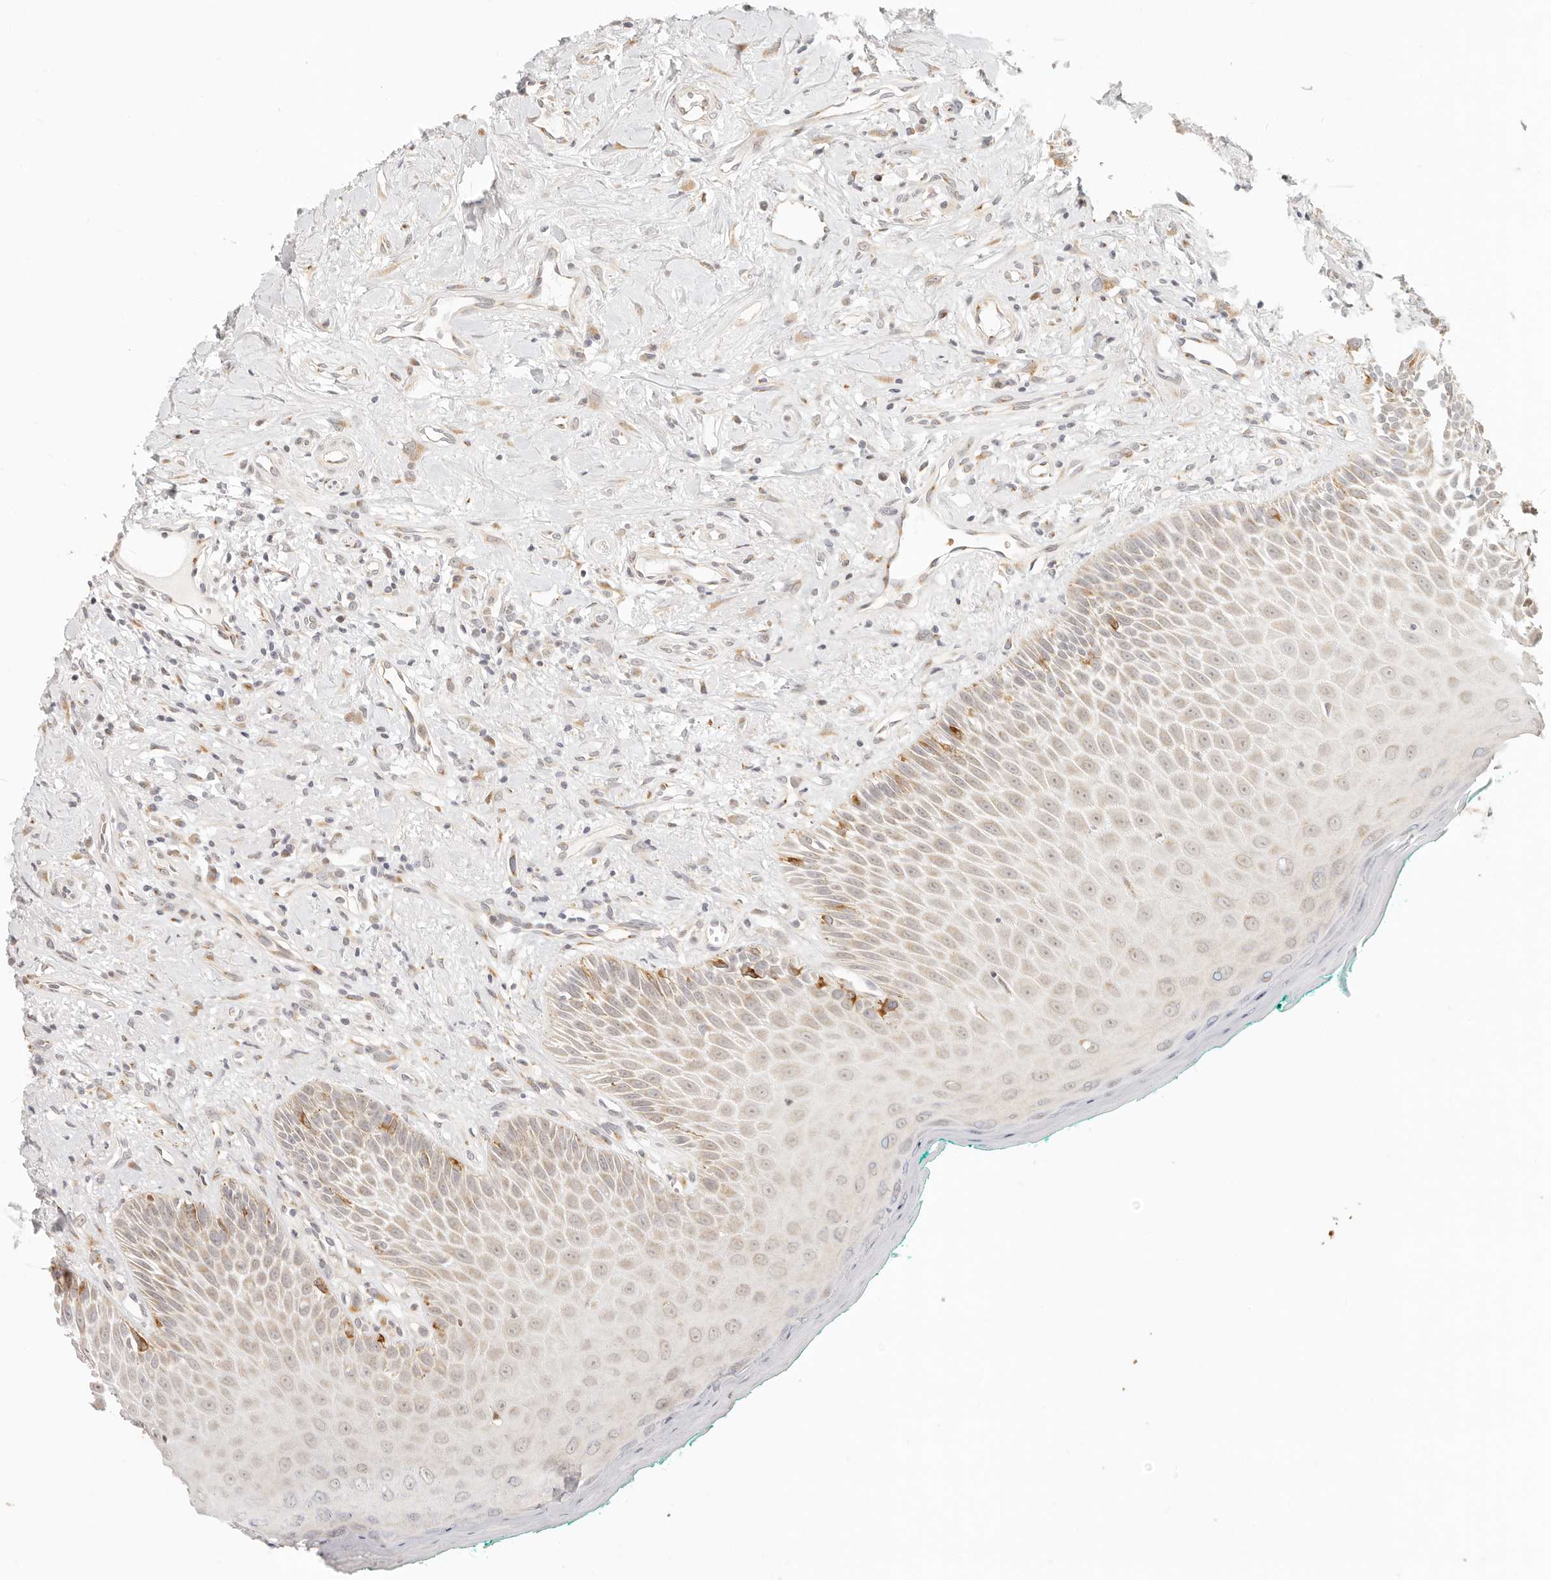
{"staining": {"intensity": "moderate", "quantity": "25%-75%", "location": "cytoplasmic/membranous"}, "tissue": "oral mucosa", "cell_type": "Squamous epithelial cells", "image_type": "normal", "snomed": [{"axis": "morphology", "description": "Normal tissue, NOS"}, {"axis": "topography", "description": "Oral tissue"}], "caption": "Protein expression analysis of normal oral mucosa displays moderate cytoplasmic/membranous staining in about 25%-75% of squamous epithelial cells.", "gene": "FAM20B", "patient": {"sex": "female", "age": 70}}